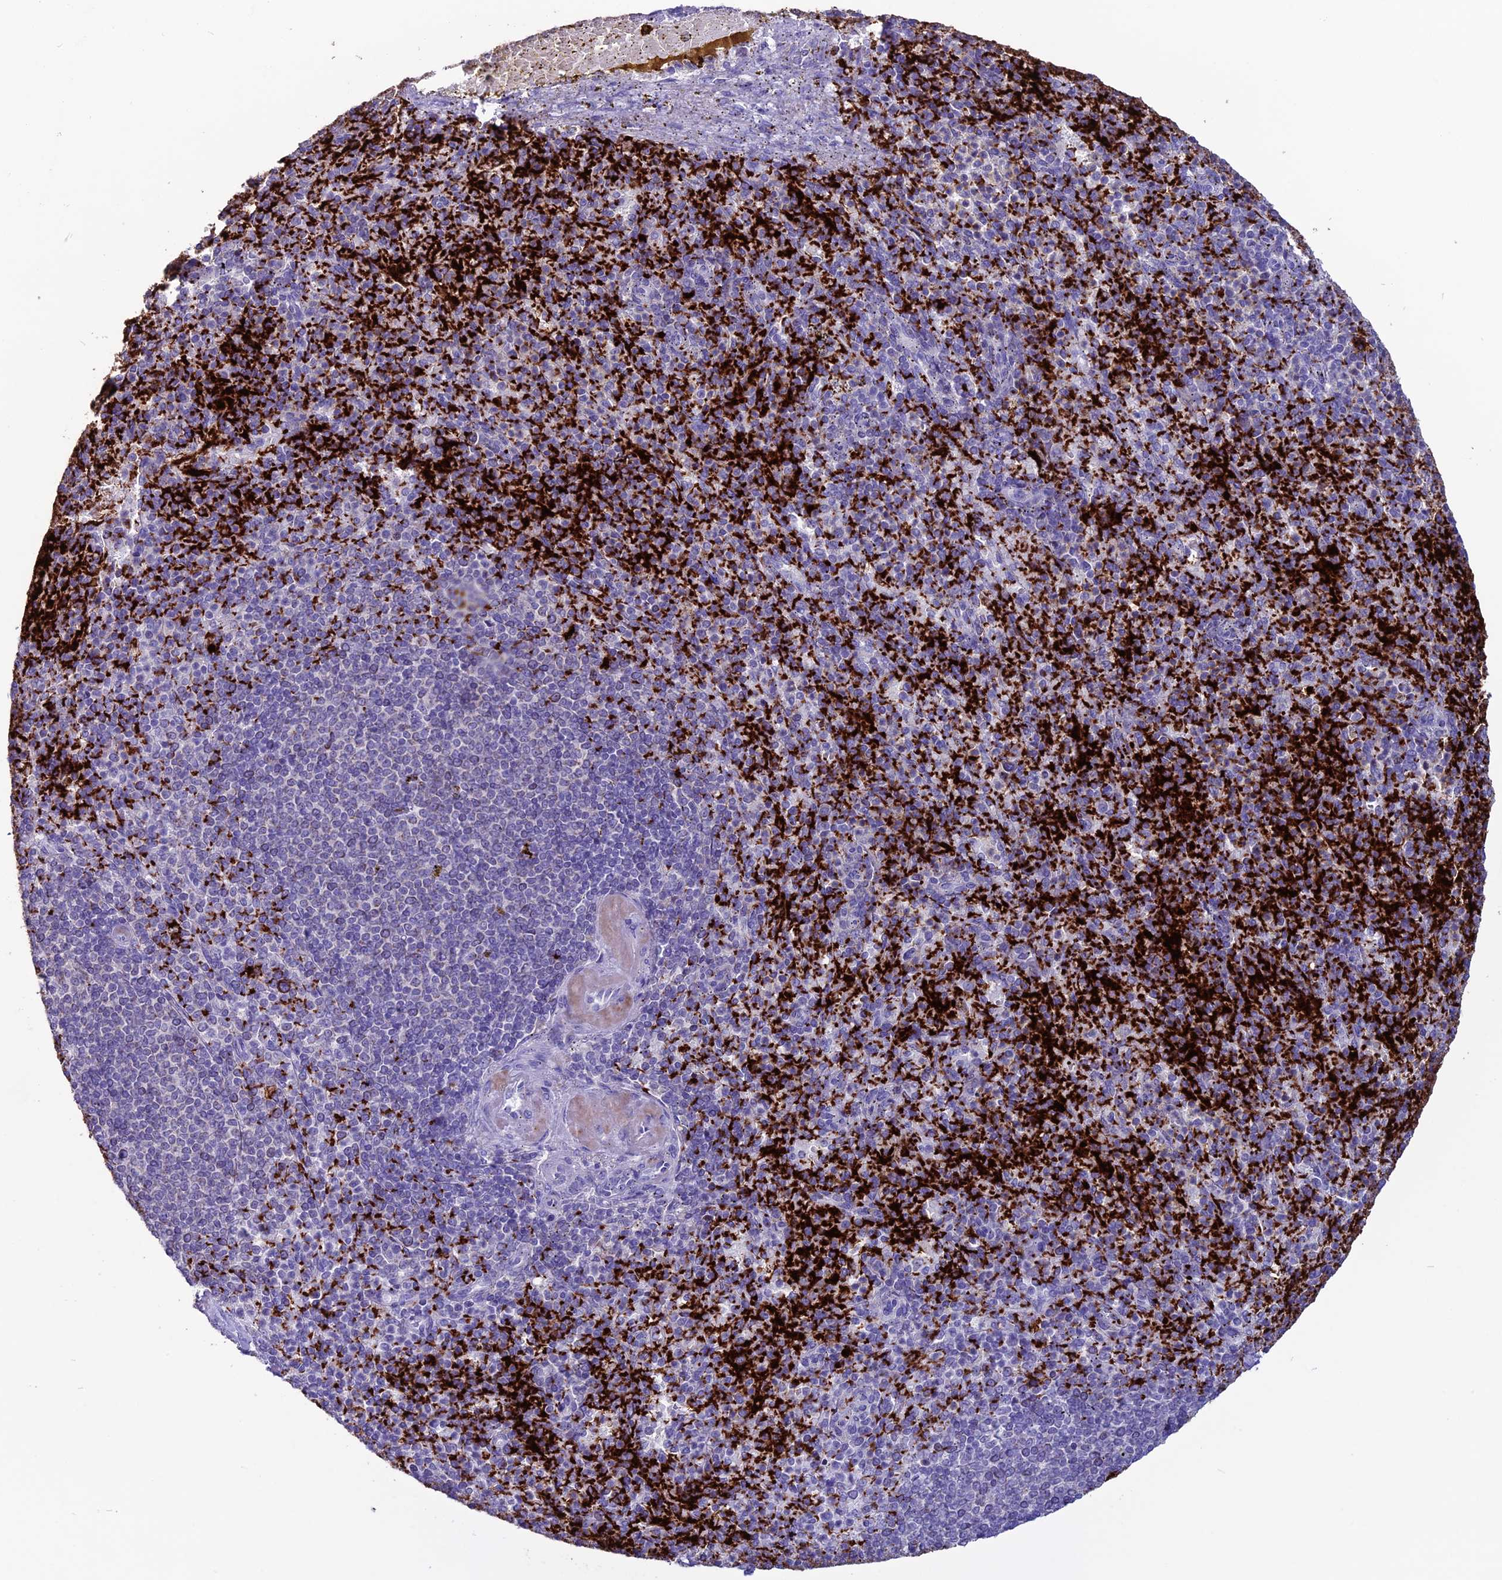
{"staining": {"intensity": "negative", "quantity": "none", "location": "none"}, "tissue": "spleen", "cell_type": "Cells in red pulp", "image_type": "normal", "snomed": [{"axis": "morphology", "description": "Normal tissue, NOS"}, {"axis": "topography", "description": "Spleen"}], "caption": "Cells in red pulp show no significant positivity in unremarkable spleen.", "gene": "C21orf140", "patient": {"sex": "female", "age": 74}}